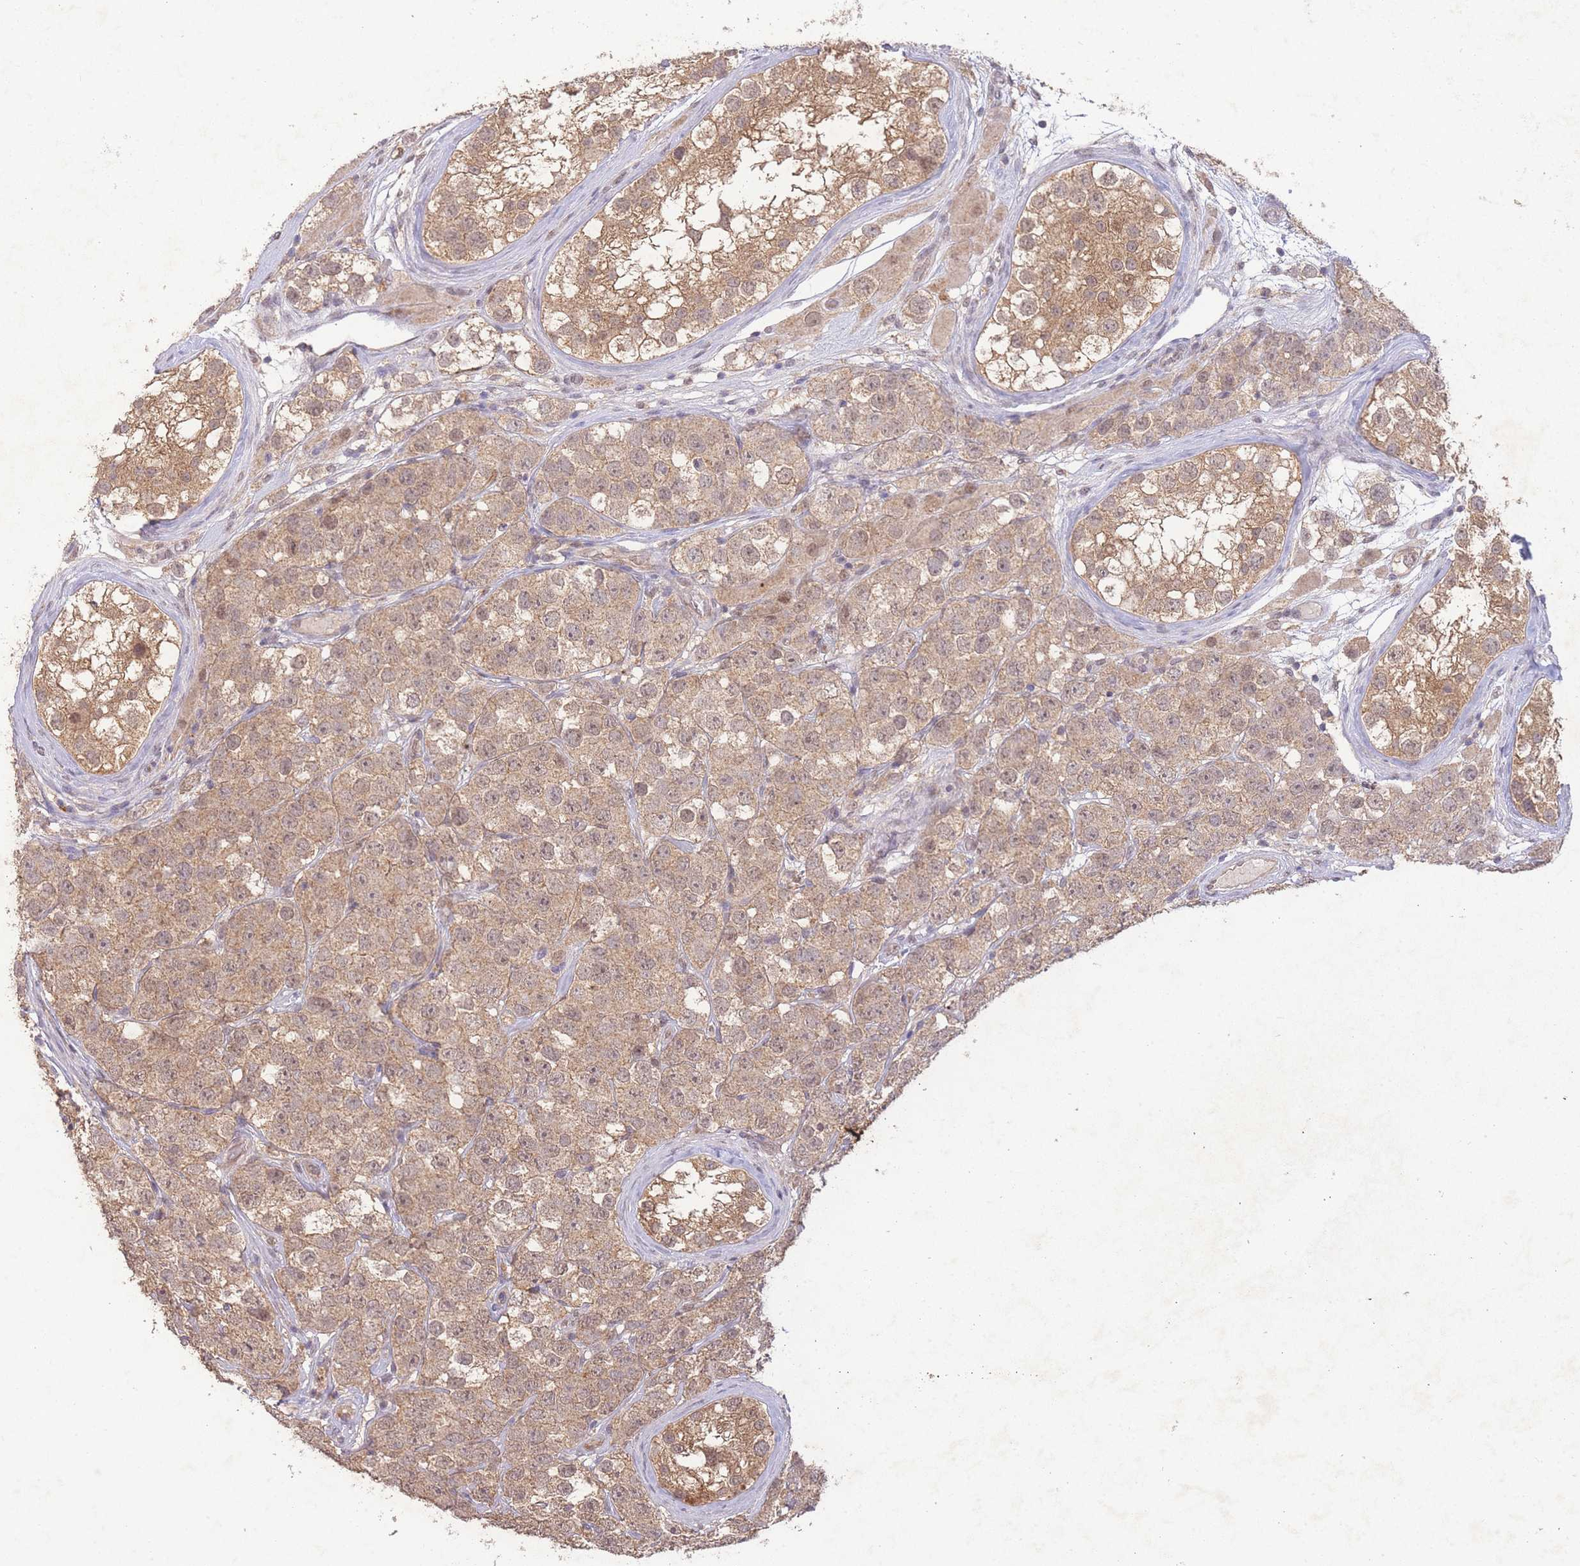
{"staining": {"intensity": "moderate", "quantity": ">75%", "location": "cytoplasmic/membranous,nuclear"}, "tissue": "testis cancer", "cell_type": "Tumor cells", "image_type": "cancer", "snomed": [{"axis": "morphology", "description": "Seminoma, NOS"}, {"axis": "topography", "description": "Testis"}], "caption": "Immunohistochemistry (DAB (3,3'-diaminobenzidine)) staining of human seminoma (testis) reveals moderate cytoplasmic/membranous and nuclear protein expression in about >75% of tumor cells.", "gene": "RNF144B", "patient": {"sex": "male", "age": 28}}